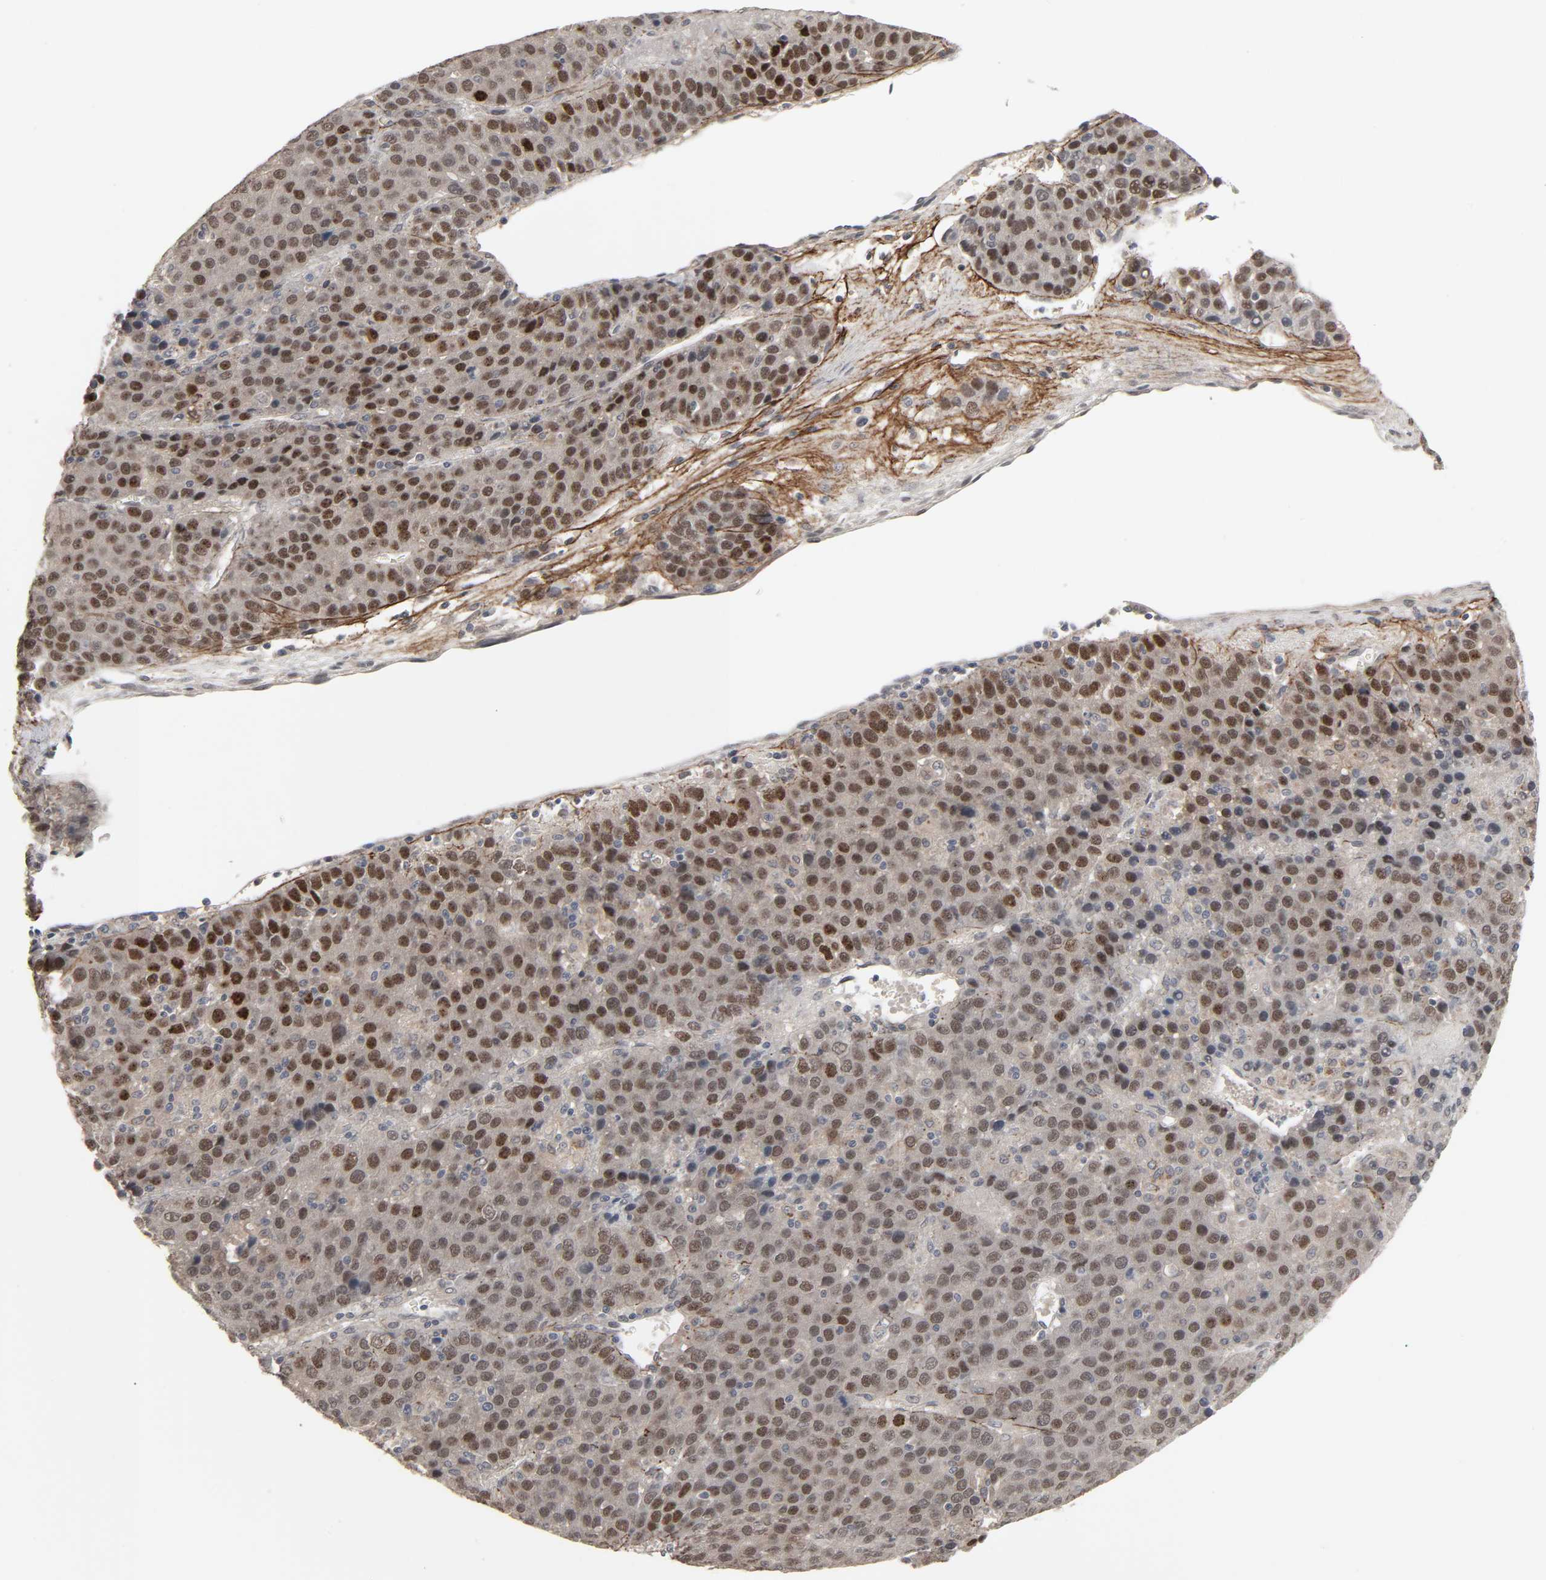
{"staining": {"intensity": "strong", "quantity": ">75%", "location": "nuclear"}, "tissue": "liver cancer", "cell_type": "Tumor cells", "image_type": "cancer", "snomed": [{"axis": "morphology", "description": "Carcinoma, Hepatocellular, NOS"}, {"axis": "topography", "description": "Liver"}], "caption": "Tumor cells demonstrate high levels of strong nuclear positivity in about >75% of cells in liver cancer.", "gene": "ZNF222", "patient": {"sex": "female", "age": 53}}